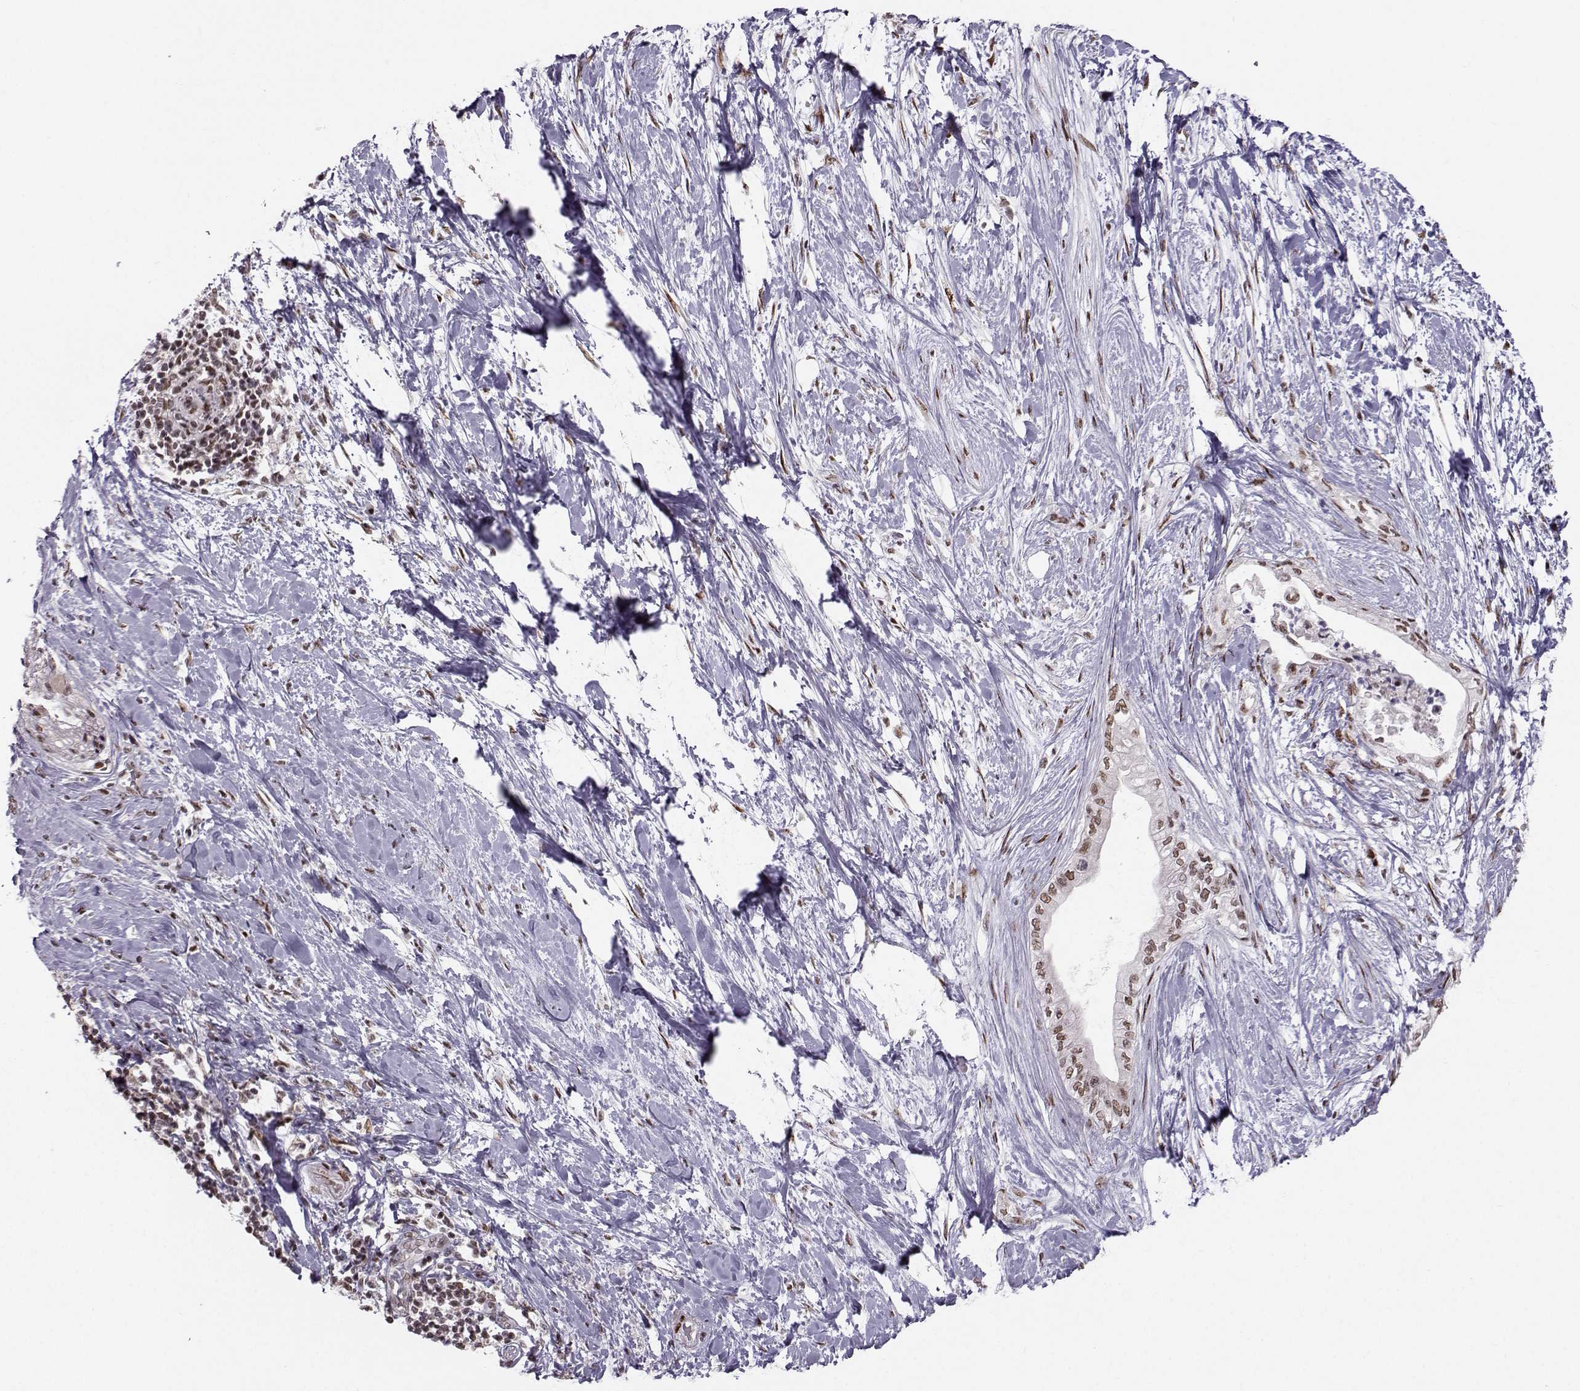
{"staining": {"intensity": "moderate", "quantity": ">75%", "location": "nuclear"}, "tissue": "pancreatic cancer", "cell_type": "Tumor cells", "image_type": "cancer", "snomed": [{"axis": "morphology", "description": "Normal tissue, NOS"}, {"axis": "morphology", "description": "Adenocarcinoma, NOS"}, {"axis": "topography", "description": "Pancreas"}, {"axis": "topography", "description": "Duodenum"}], "caption": "Tumor cells display moderate nuclear positivity in about >75% of cells in pancreatic adenocarcinoma.", "gene": "SNAPC2", "patient": {"sex": "female", "age": 60}}